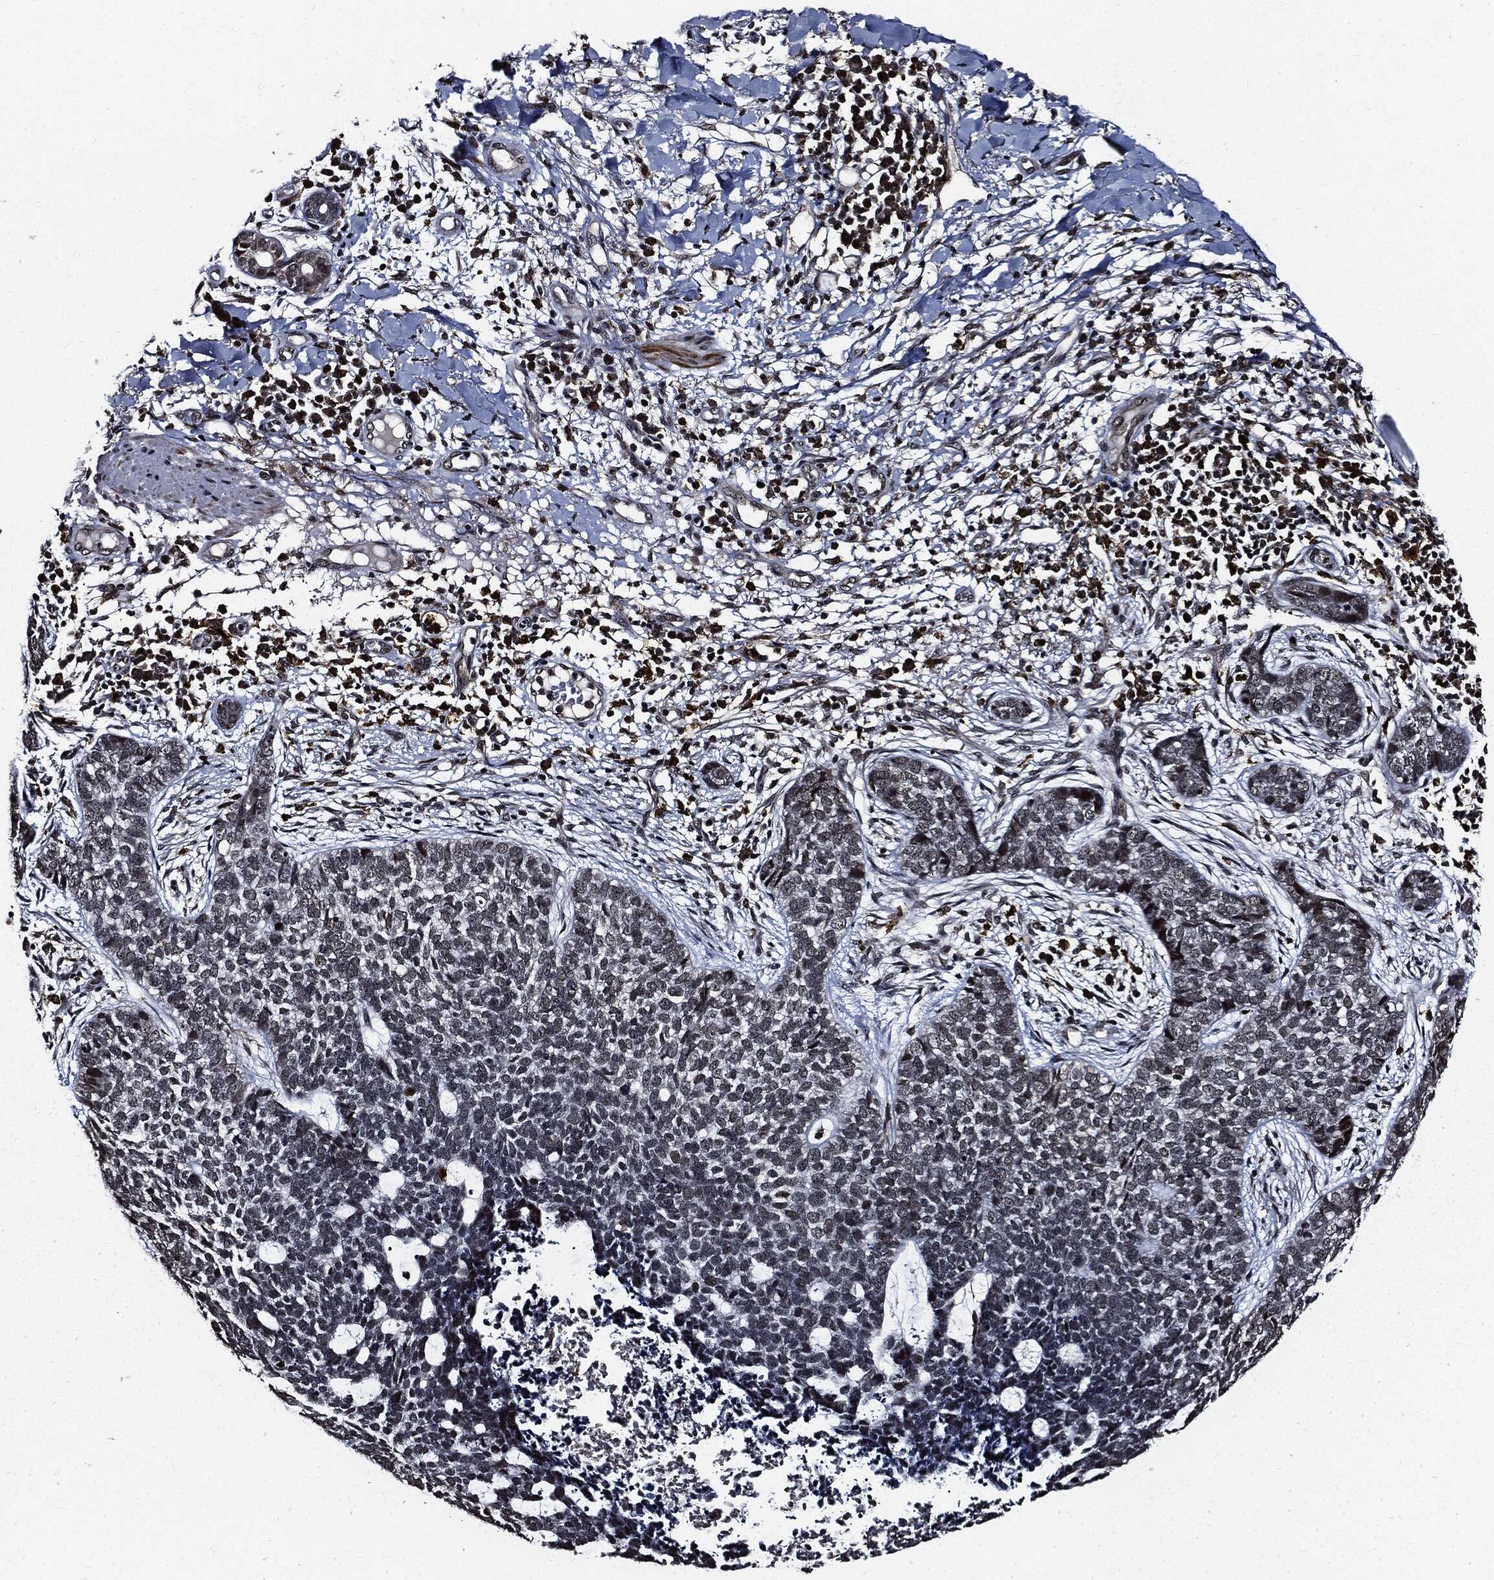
{"staining": {"intensity": "negative", "quantity": "none", "location": "none"}, "tissue": "skin cancer", "cell_type": "Tumor cells", "image_type": "cancer", "snomed": [{"axis": "morphology", "description": "Squamous cell carcinoma, NOS"}, {"axis": "topography", "description": "Skin"}], "caption": "An immunohistochemistry (IHC) photomicrograph of skin squamous cell carcinoma is shown. There is no staining in tumor cells of skin squamous cell carcinoma.", "gene": "SUGT1", "patient": {"sex": "male", "age": 88}}